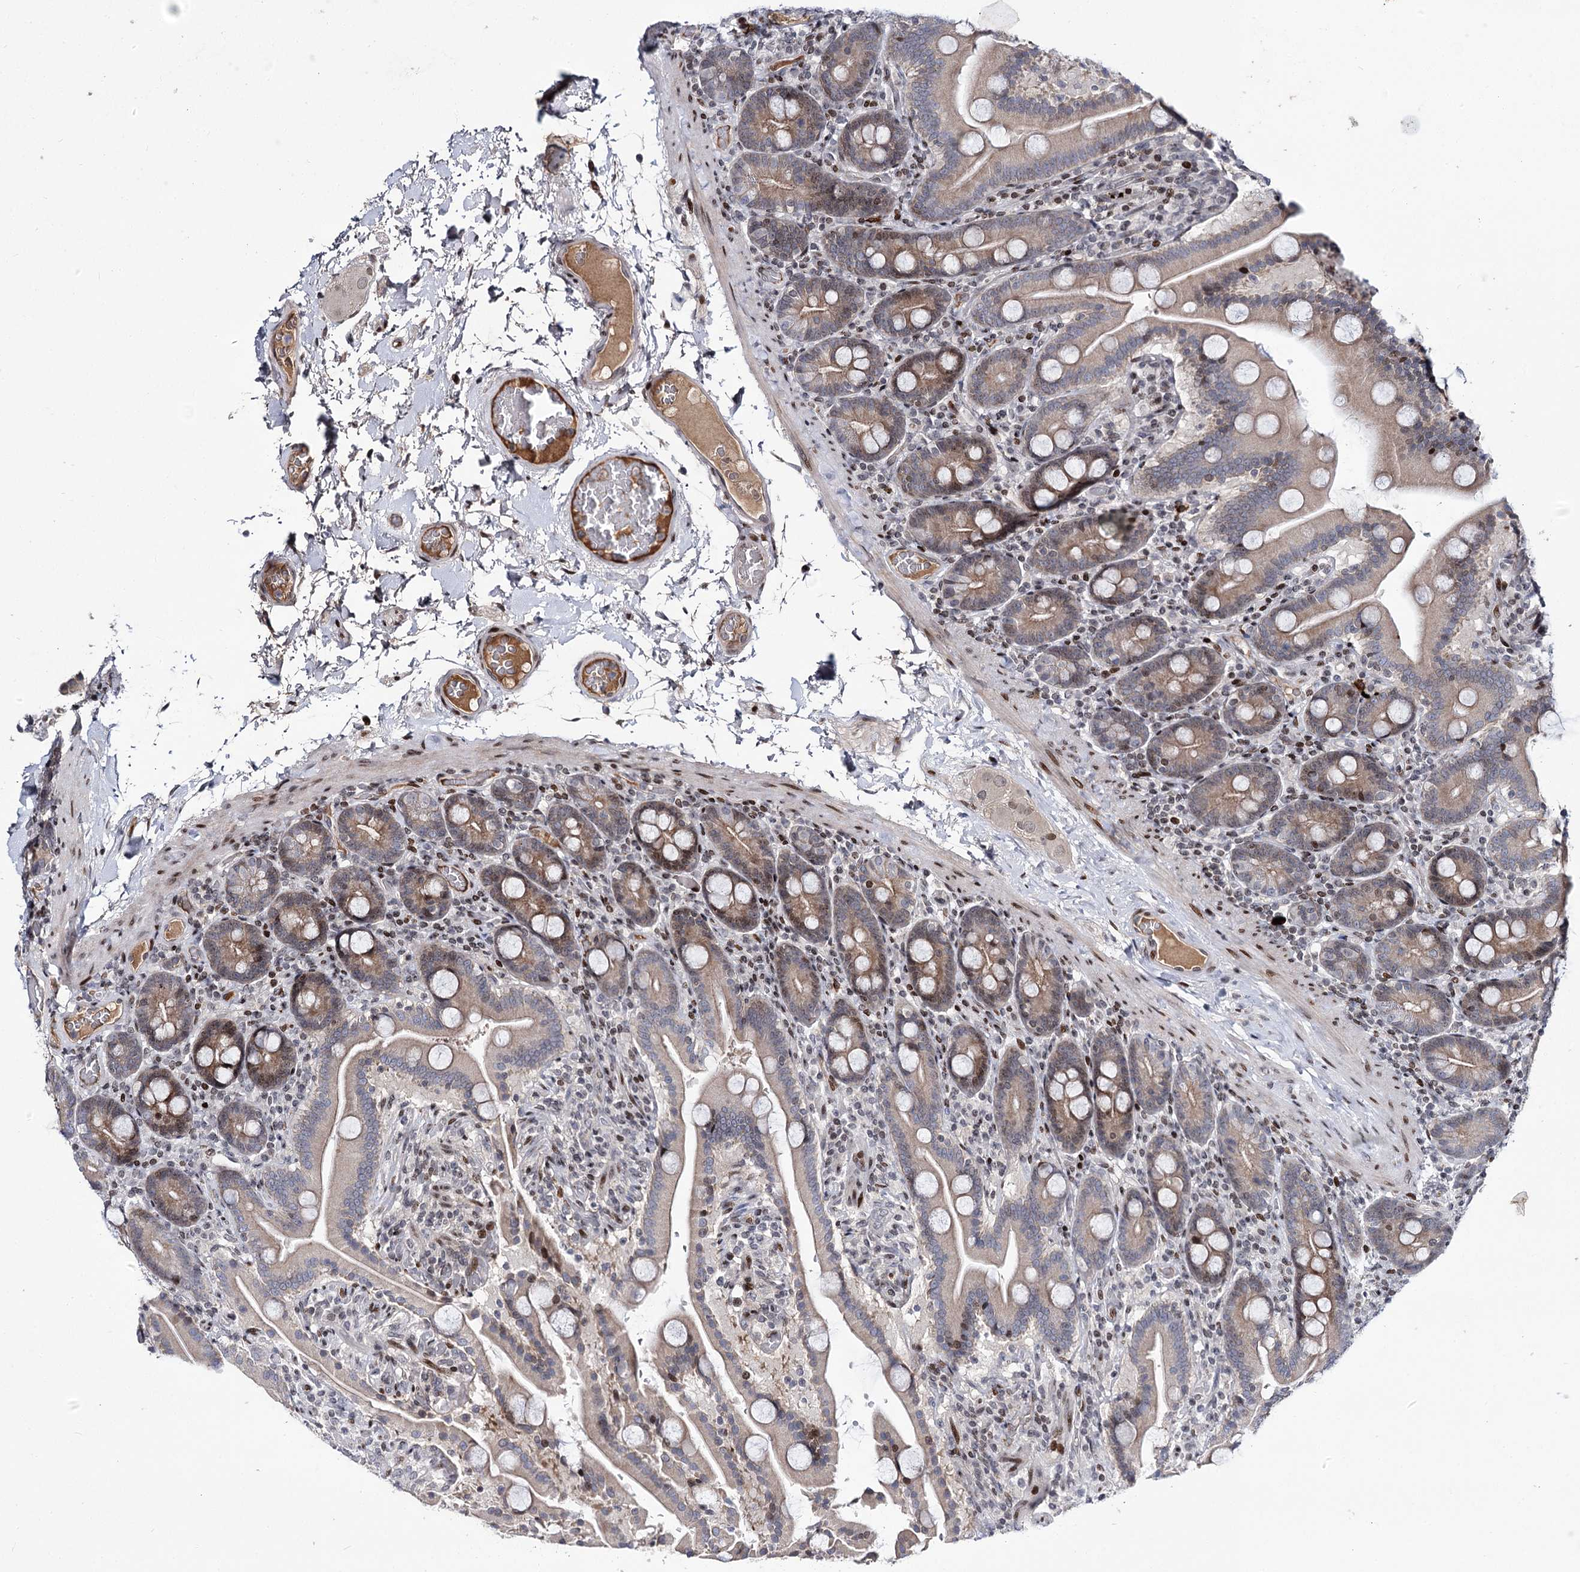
{"staining": {"intensity": "moderate", "quantity": "25%-75%", "location": "cytoplasmic/membranous,nuclear"}, "tissue": "duodenum", "cell_type": "Glandular cells", "image_type": "normal", "snomed": [{"axis": "morphology", "description": "Normal tissue, NOS"}, {"axis": "topography", "description": "Duodenum"}], "caption": "A medium amount of moderate cytoplasmic/membranous,nuclear positivity is present in approximately 25%-75% of glandular cells in unremarkable duodenum. (DAB (3,3'-diaminobenzidine) IHC, brown staining for protein, blue staining for nuclei).", "gene": "ITFG2", "patient": {"sex": "male", "age": 55}}